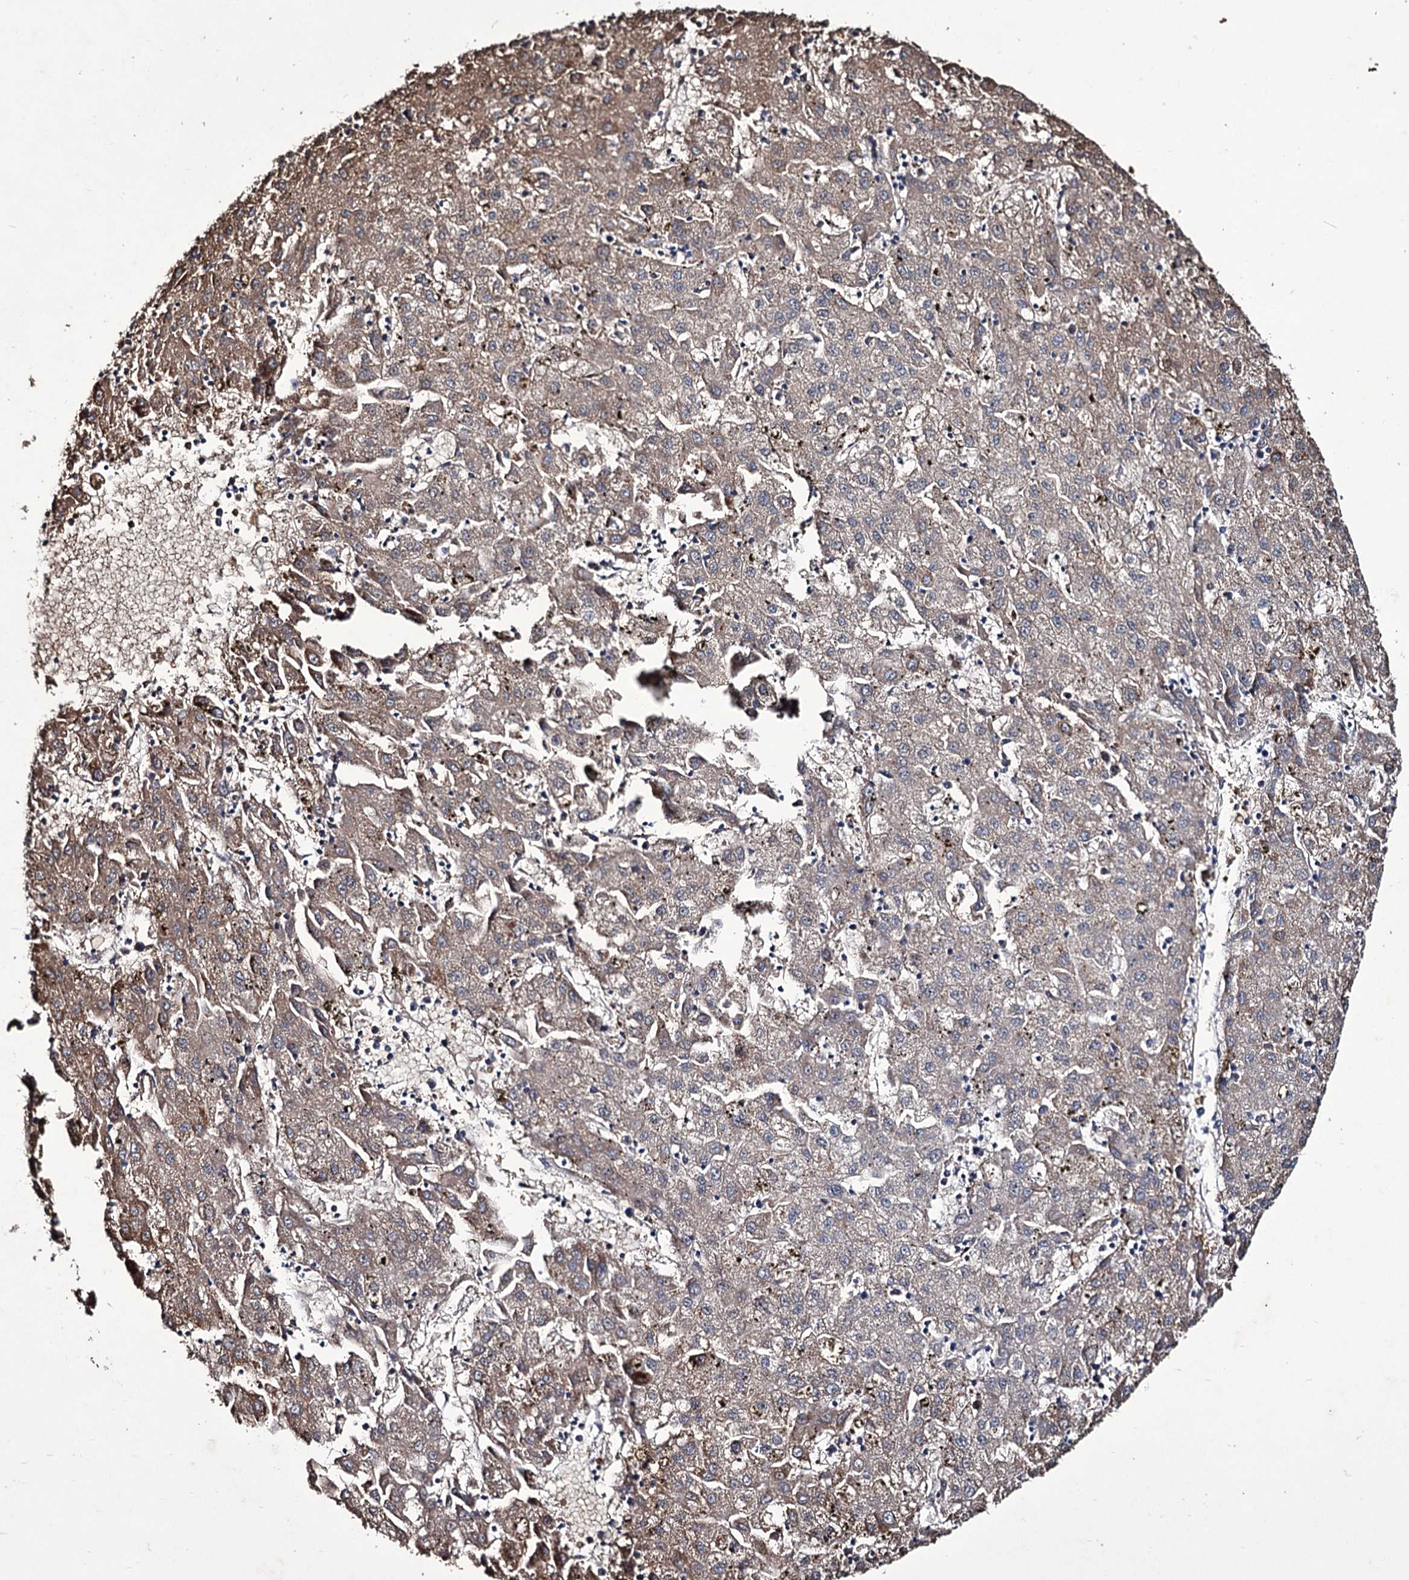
{"staining": {"intensity": "moderate", "quantity": "<25%", "location": "cytoplasmic/membranous"}, "tissue": "liver cancer", "cell_type": "Tumor cells", "image_type": "cancer", "snomed": [{"axis": "morphology", "description": "Carcinoma, Hepatocellular, NOS"}, {"axis": "topography", "description": "Liver"}], "caption": "Hepatocellular carcinoma (liver) tissue shows moderate cytoplasmic/membranous positivity in approximately <25% of tumor cells", "gene": "TUBGCP5", "patient": {"sex": "male", "age": 72}}